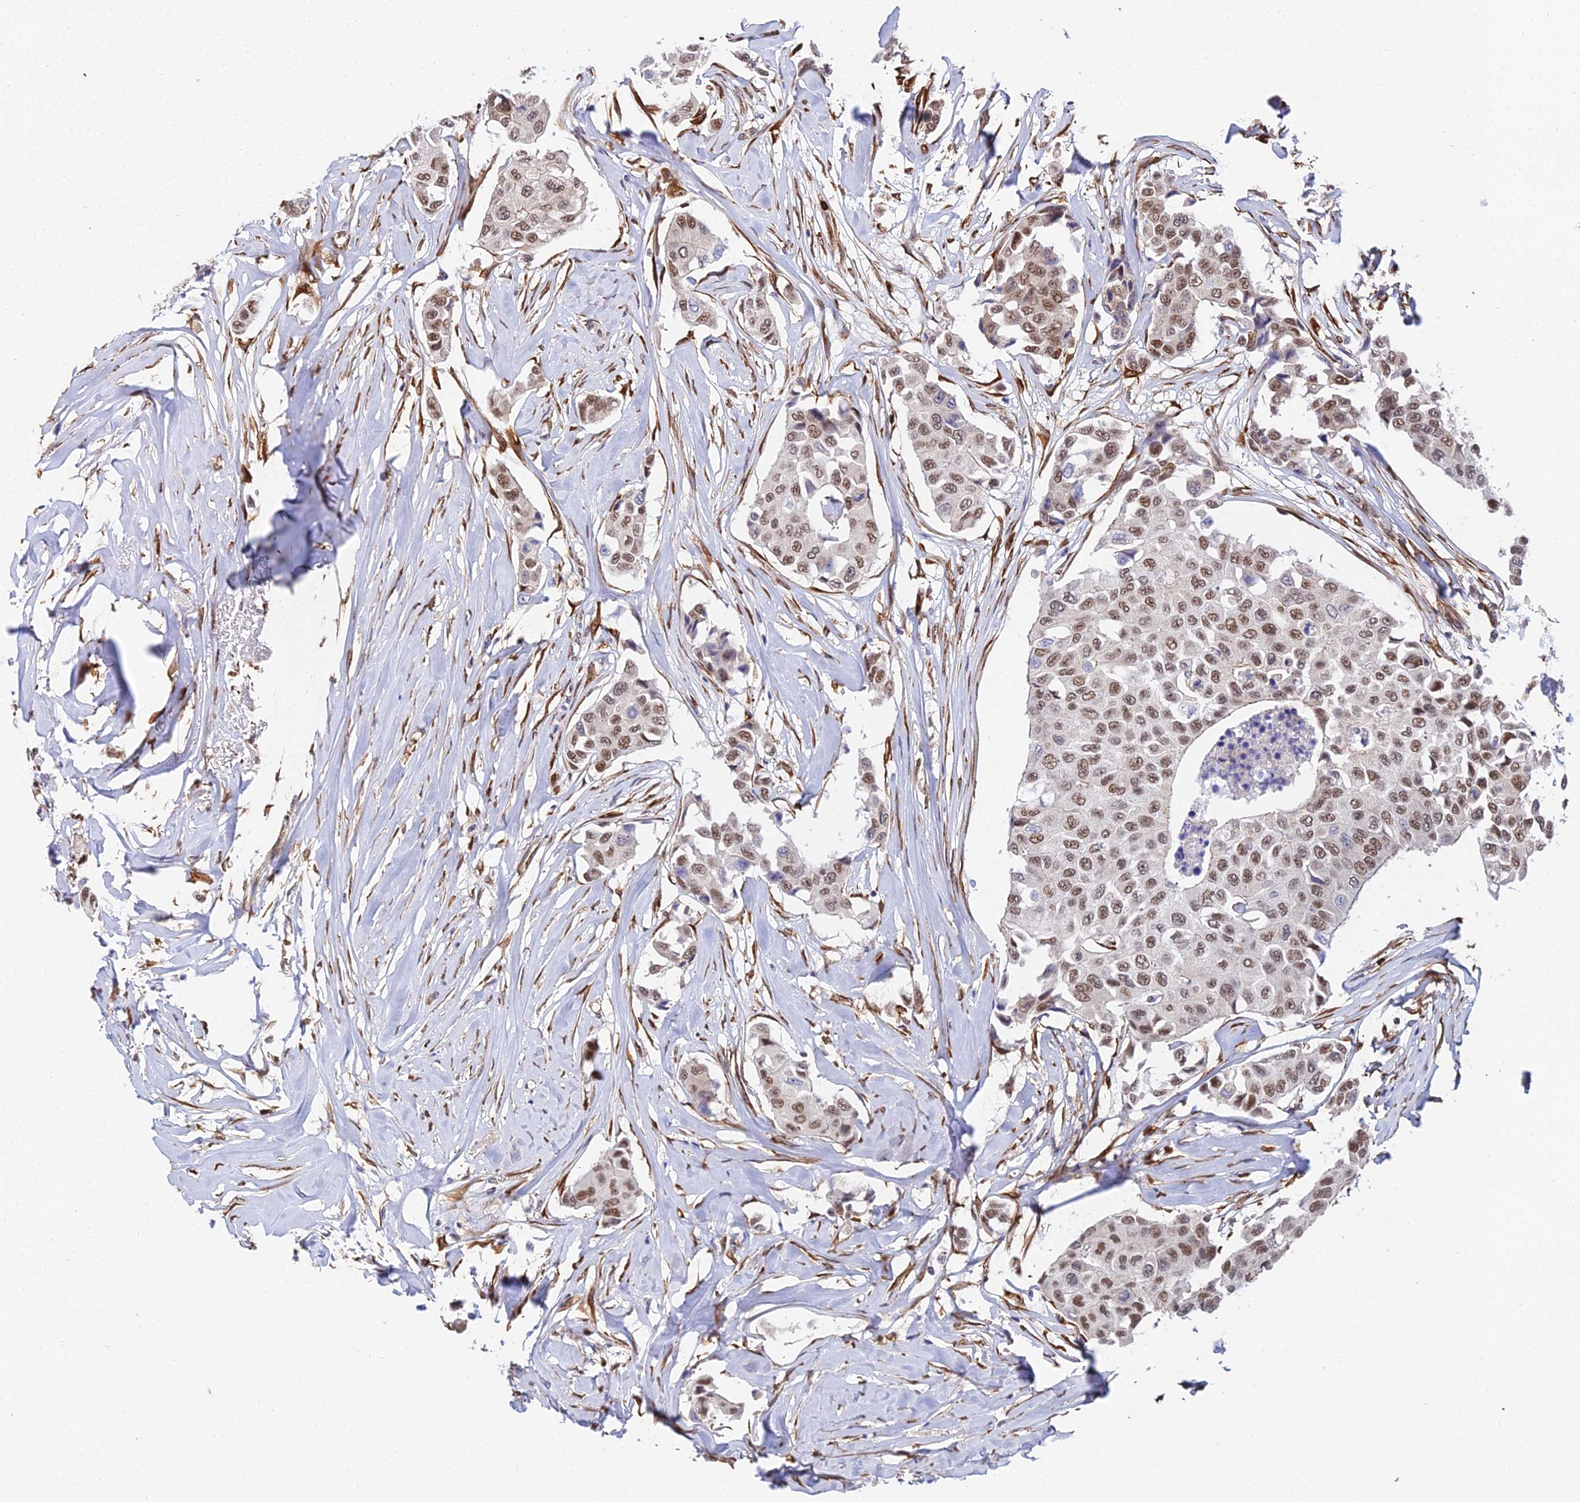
{"staining": {"intensity": "moderate", "quantity": ">75%", "location": "nuclear"}, "tissue": "breast cancer", "cell_type": "Tumor cells", "image_type": "cancer", "snomed": [{"axis": "morphology", "description": "Duct carcinoma"}, {"axis": "topography", "description": "Breast"}], "caption": "Protein staining of intraductal carcinoma (breast) tissue shows moderate nuclear expression in approximately >75% of tumor cells.", "gene": "BCL9", "patient": {"sex": "female", "age": 80}}